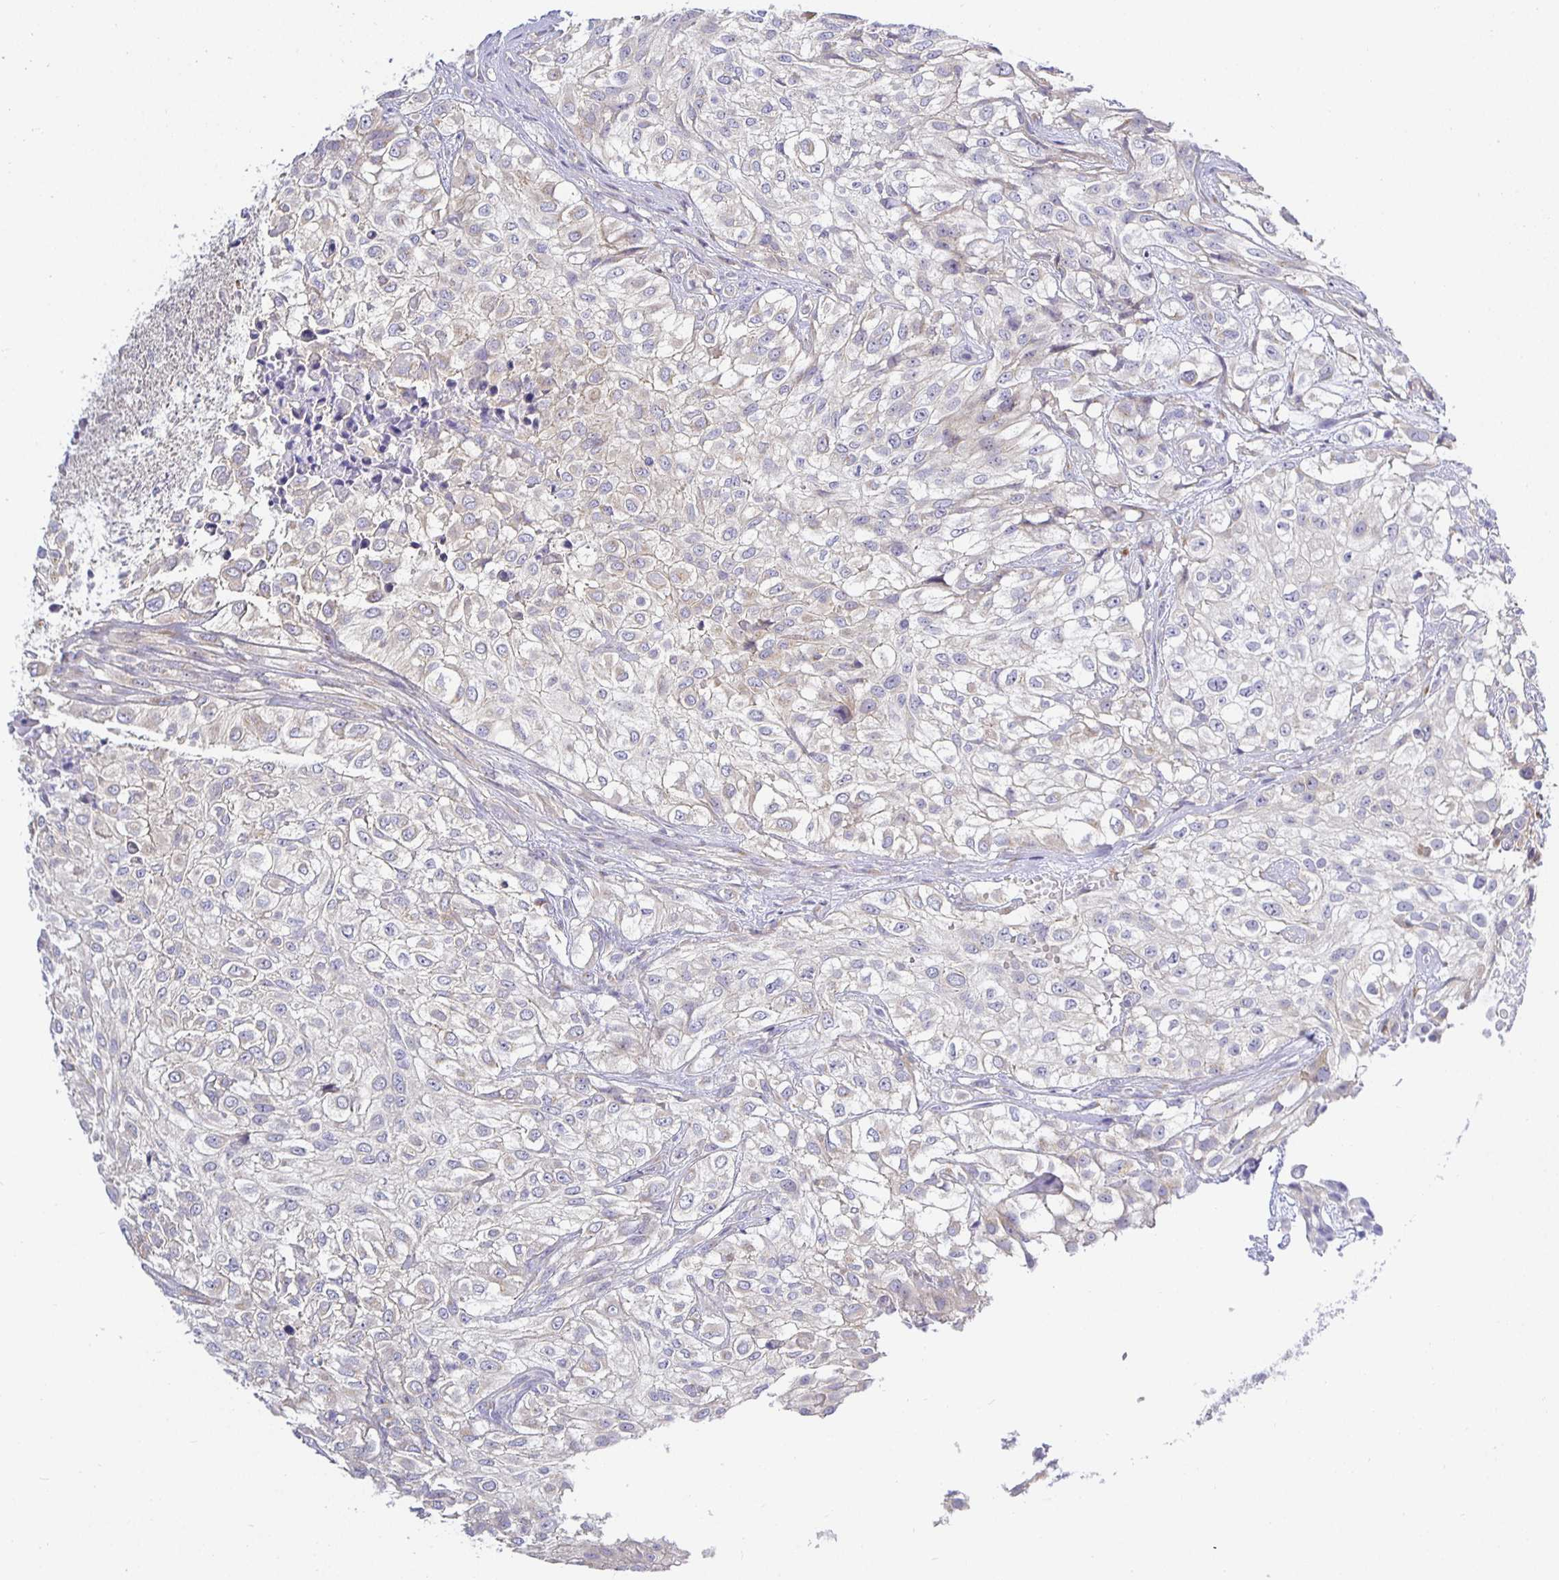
{"staining": {"intensity": "weak", "quantity": "<25%", "location": "cytoplasmic/membranous"}, "tissue": "urothelial cancer", "cell_type": "Tumor cells", "image_type": "cancer", "snomed": [{"axis": "morphology", "description": "Urothelial carcinoma, High grade"}, {"axis": "topography", "description": "Urinary bladder"}], "caption": "Urothelial carcinoma (high-grade) was stained to show a protein in brown. There is no significant expression in tumor cells. (DAB (3,3'-diaminobenzidine) IHC visualized using brightfield microscopy, high magnification).", "gene": "OPALIN", "patient": {"sex": "male", "age": 56}}